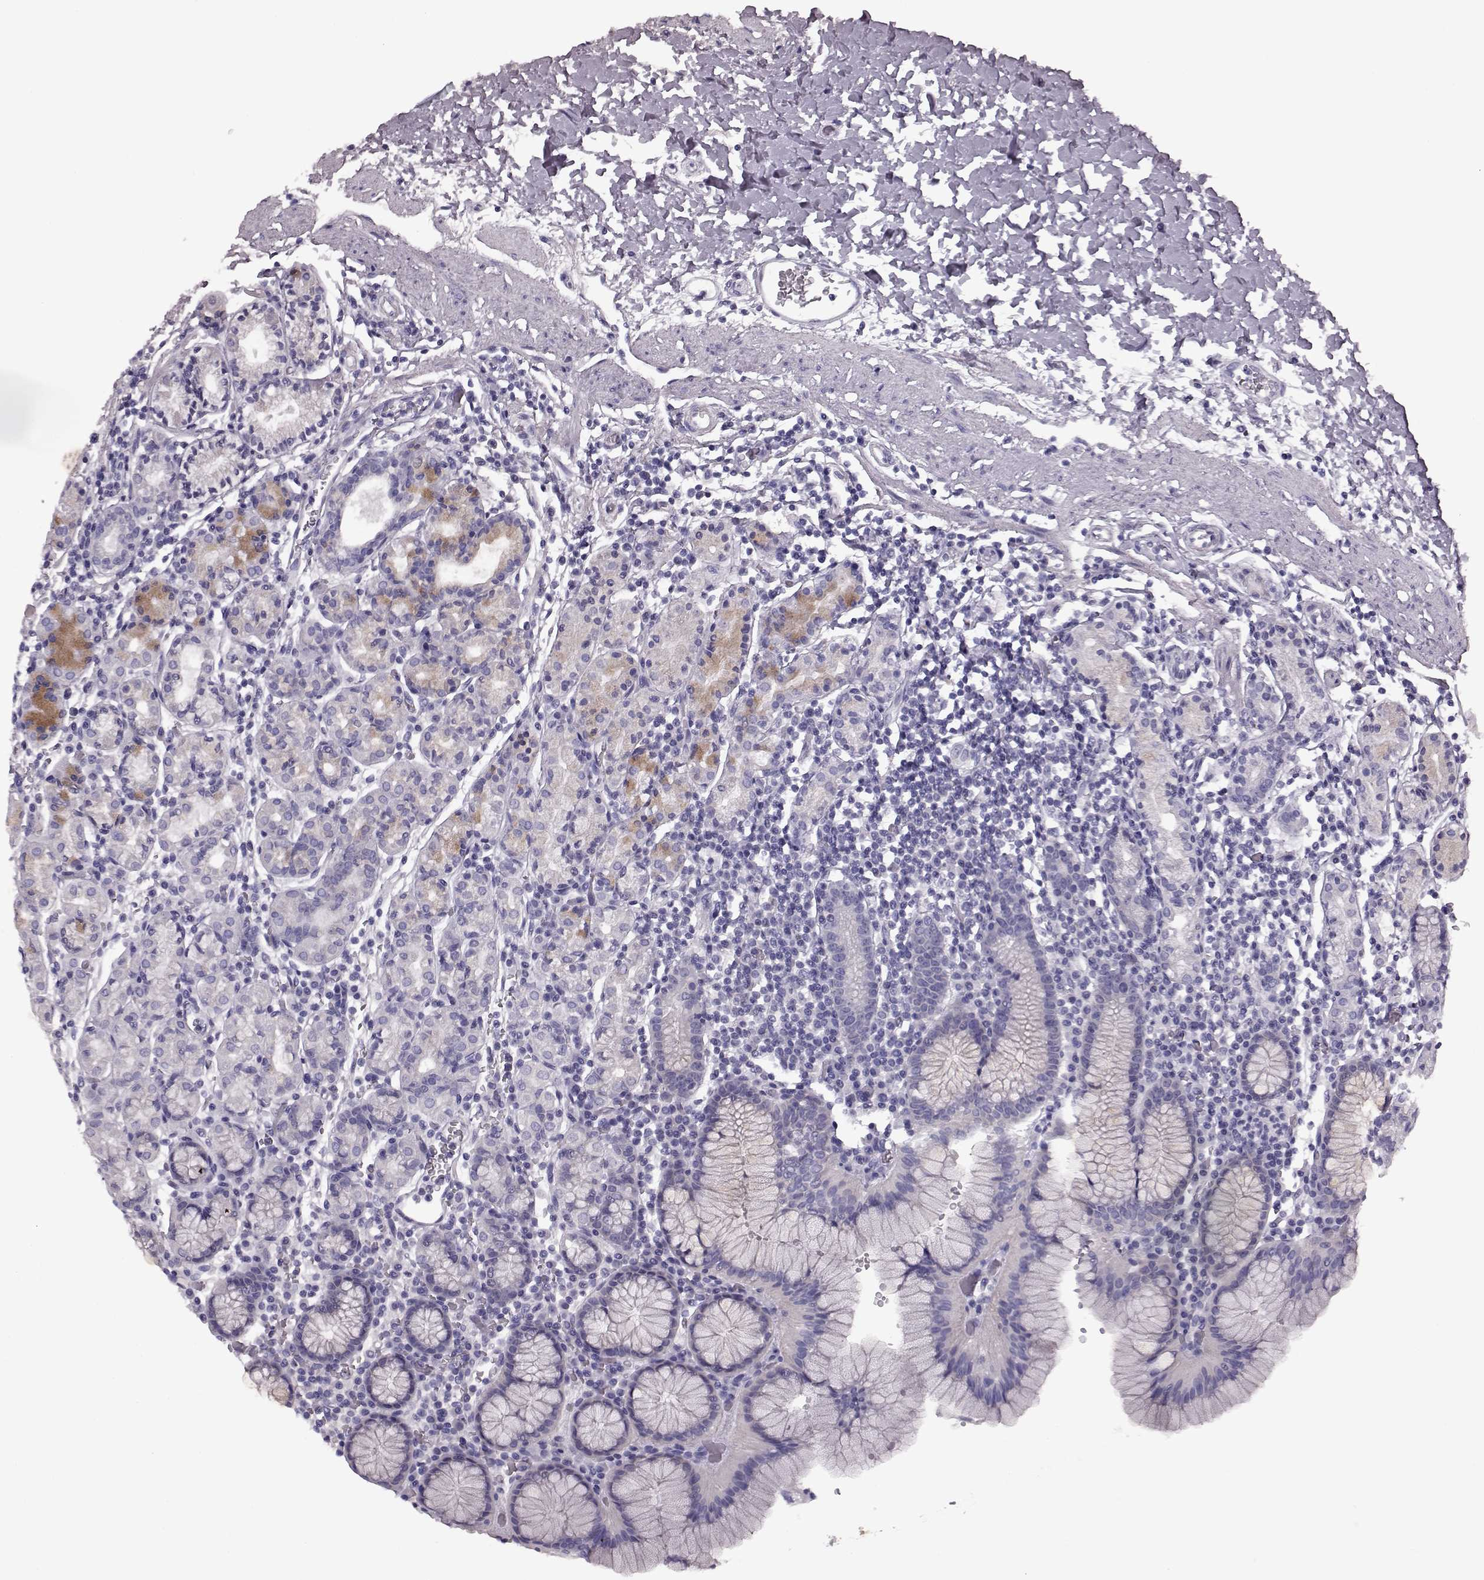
{"staining": {"intensity": "moderate", "quantity": "<25%", "location": "cytoplasmic/membranous"}, "tissue": "stomach", "cell_type": "Glandular cells", "image_type": "normal", "snomed": [{"axis": "morphology", "description": "Normal tissue, NOS"}, {"axis": "topography", "description": "Stomach, upper"}, {"axis": "topography", "description": "Stomach"}], "caption": "Stomach stained with immunohistochemistry shows moderate cytoplasmic/membranous positivity in about <25% of glandular cells. (brown staining indicates protein expression, while blue staining denotes nuclei).", "gene": "CRYBA2", "patient": {"sex": "male", "age": 62}}